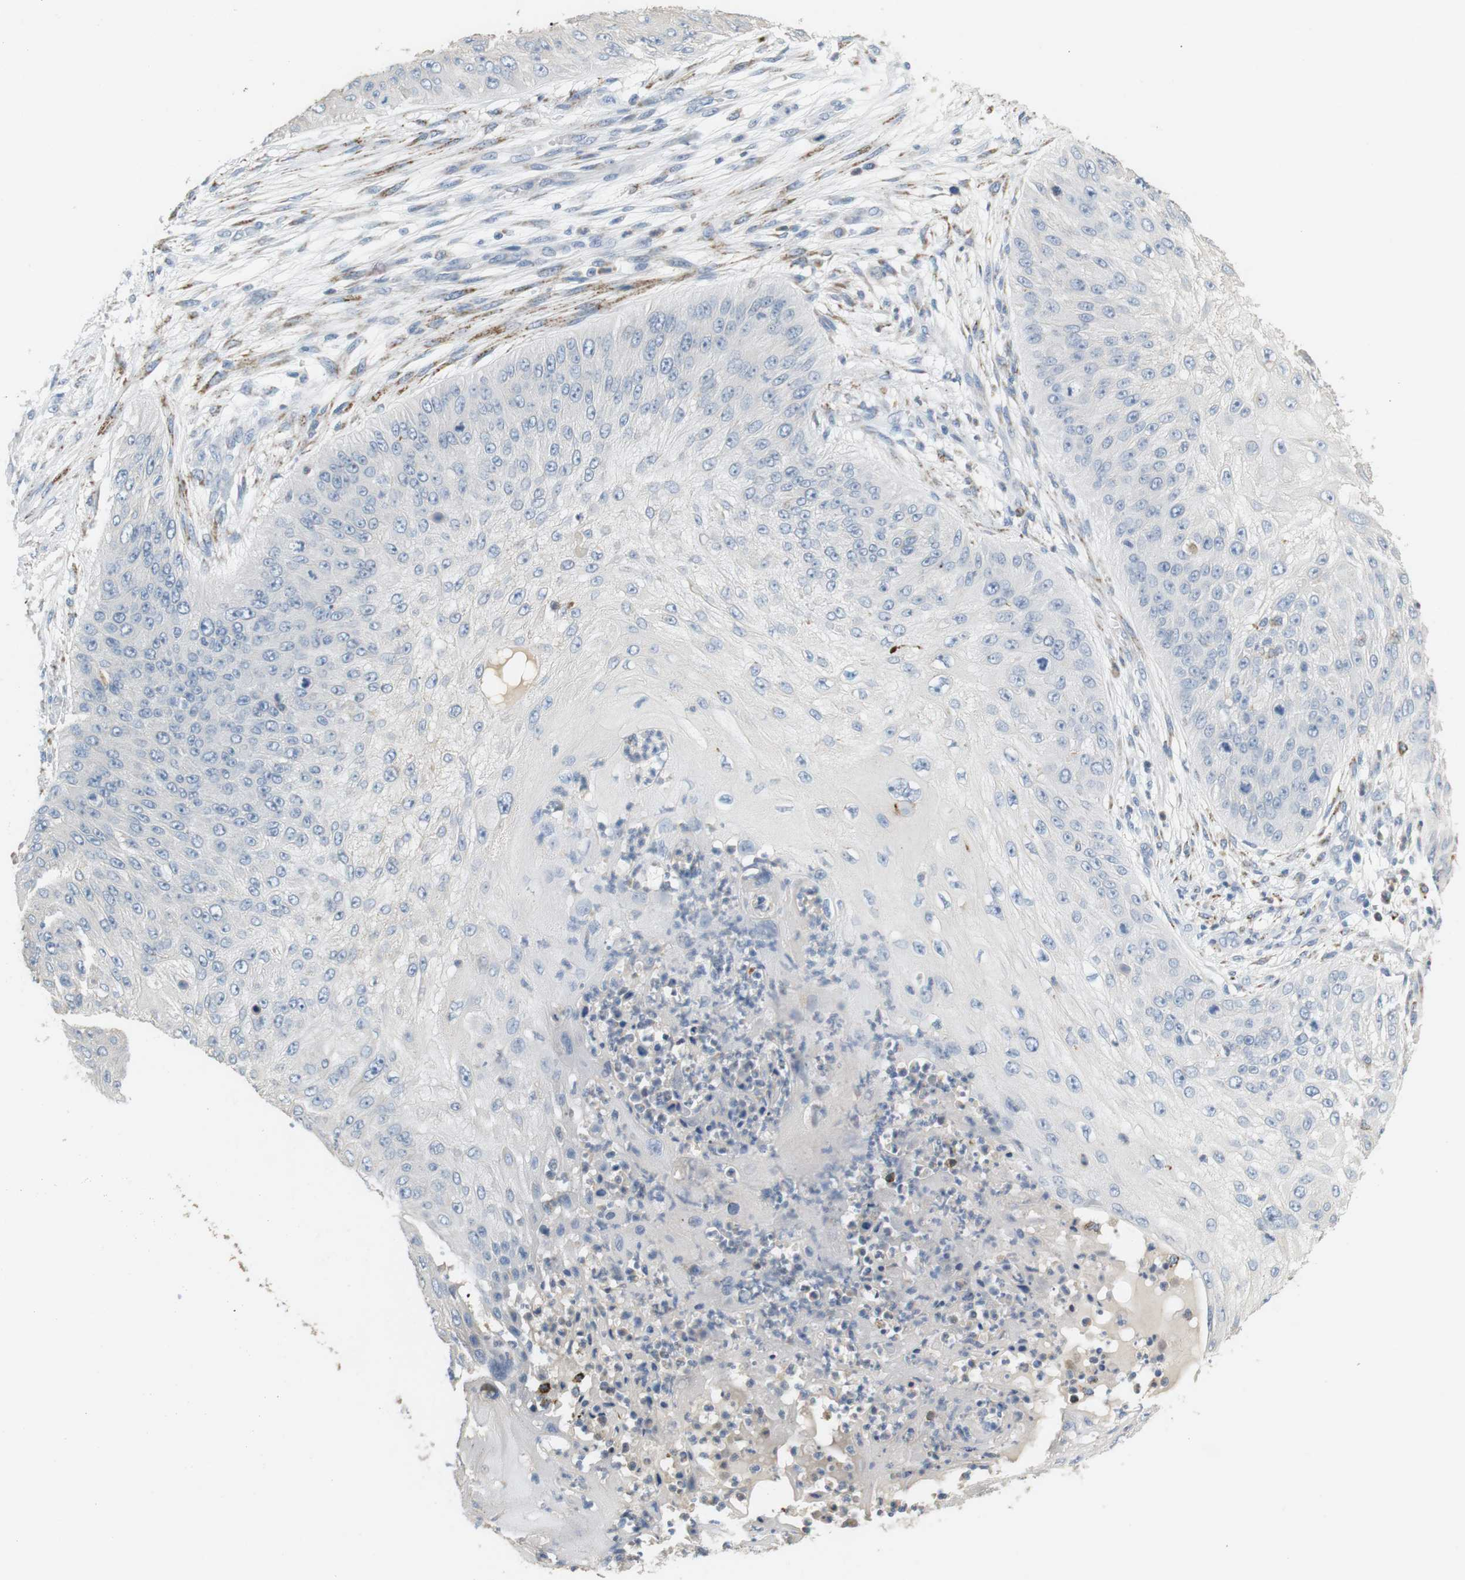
{"staining": {"intensity": "negative", "quantity": "none", "location": "none"}, "tissue": "skin cancer", "cell_type": "Tumor cells", "image_type": "cancer", "snomed": [{"axis": "morphology", "description": "Squamous cell carcinoma, NOS"}, {"axis": "topography", "description": "Skin"}], "caption": "This is an immunohistochemistry photomicrograph of human skin cancer (squamous cell carcinoma). There is no expression in tumor cells.", "gene": "CD300E", "patient": {"sex": "female", "age": 80}}